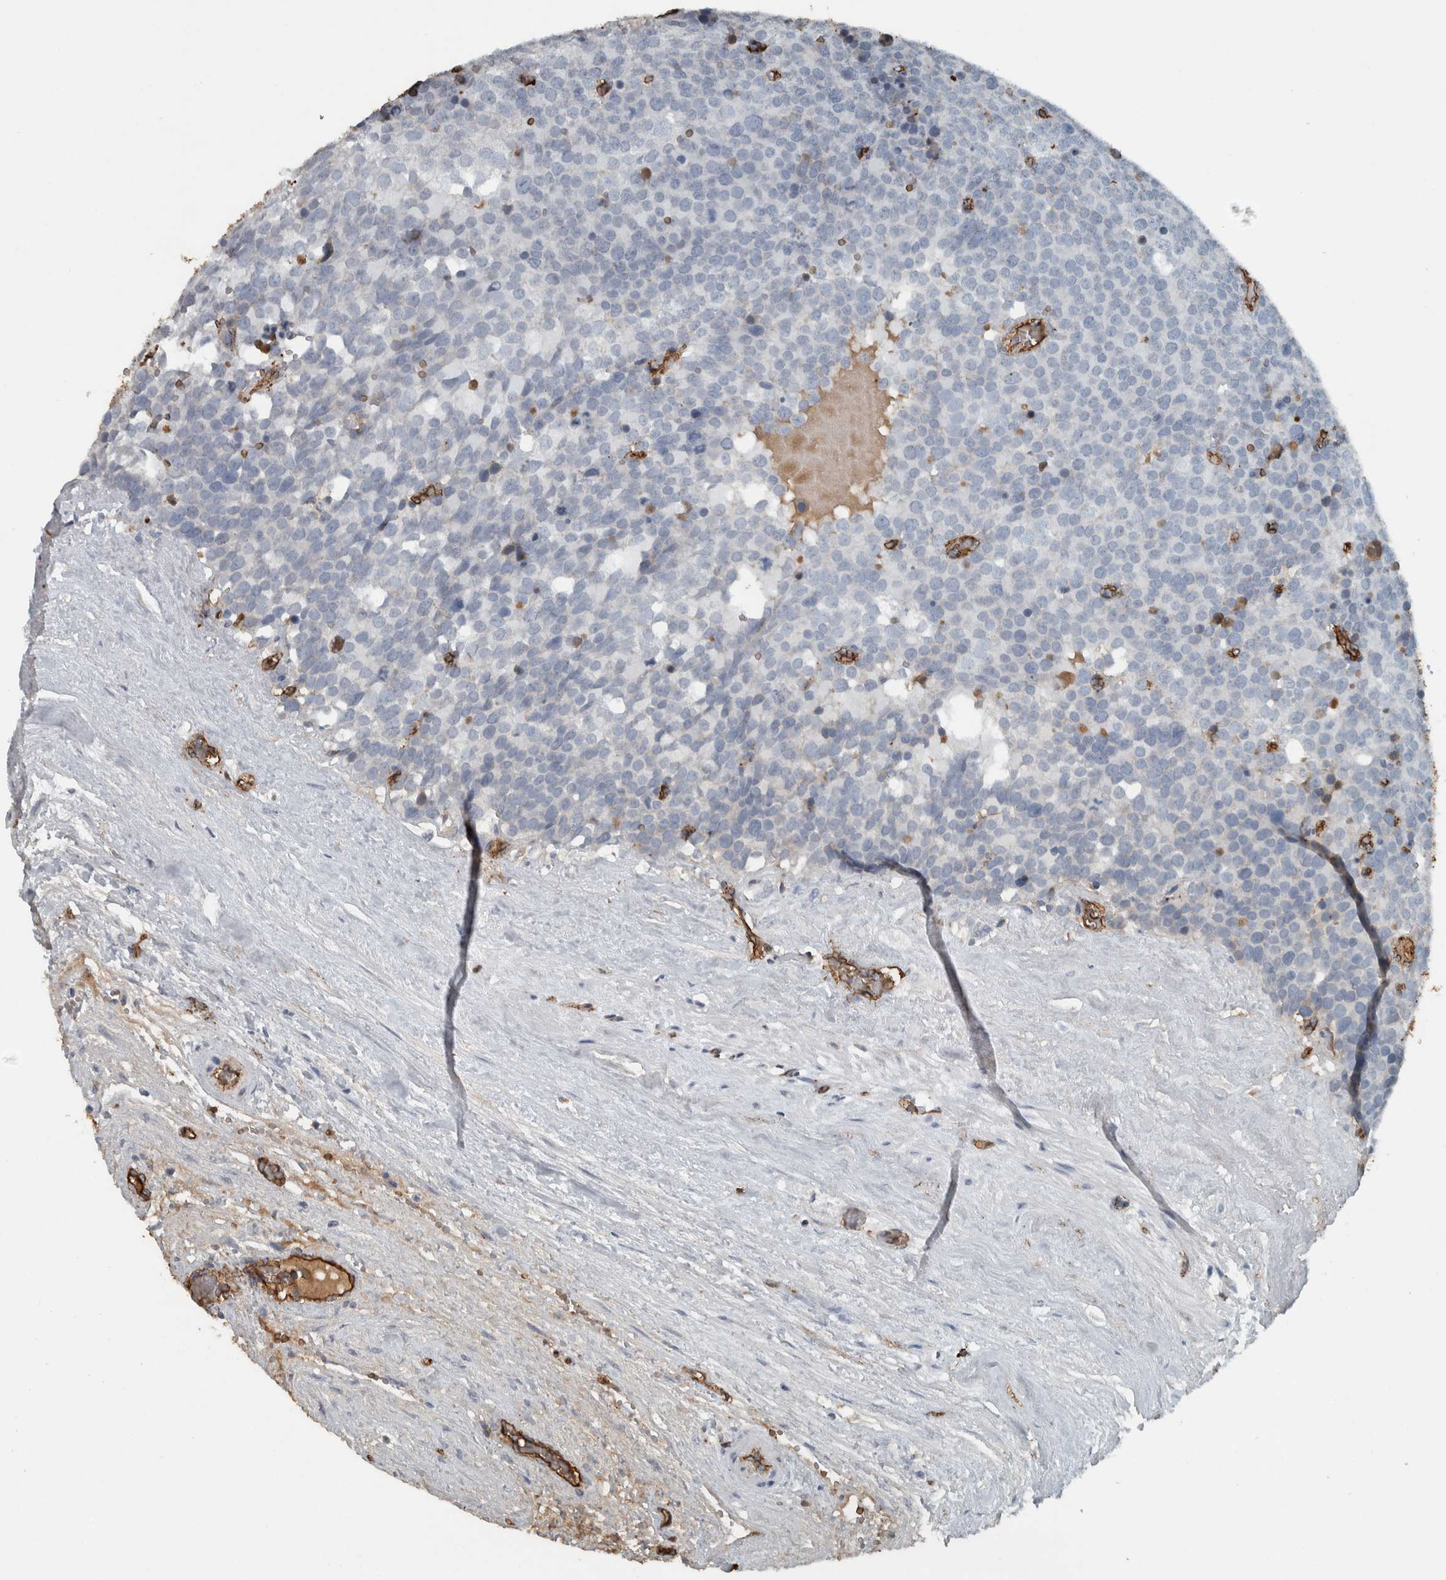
{"staining": {"intensity": "negative", "quantity": "none", "location": "none"}, "tissue": "testis cancer", "cell_type": "Tumor cells", "image_type": "cancer", "snomed": [{"axis": "morphology", "description": "Seminoma, NOS"}, {"axis": "topography", "description": "Testis"}], "caption": "Immunohistochemistry of human testis seminoma demonstrates no expression in tumor cells.", "gene": "LBP", "patient": {"sex": "male", "age": 71}}